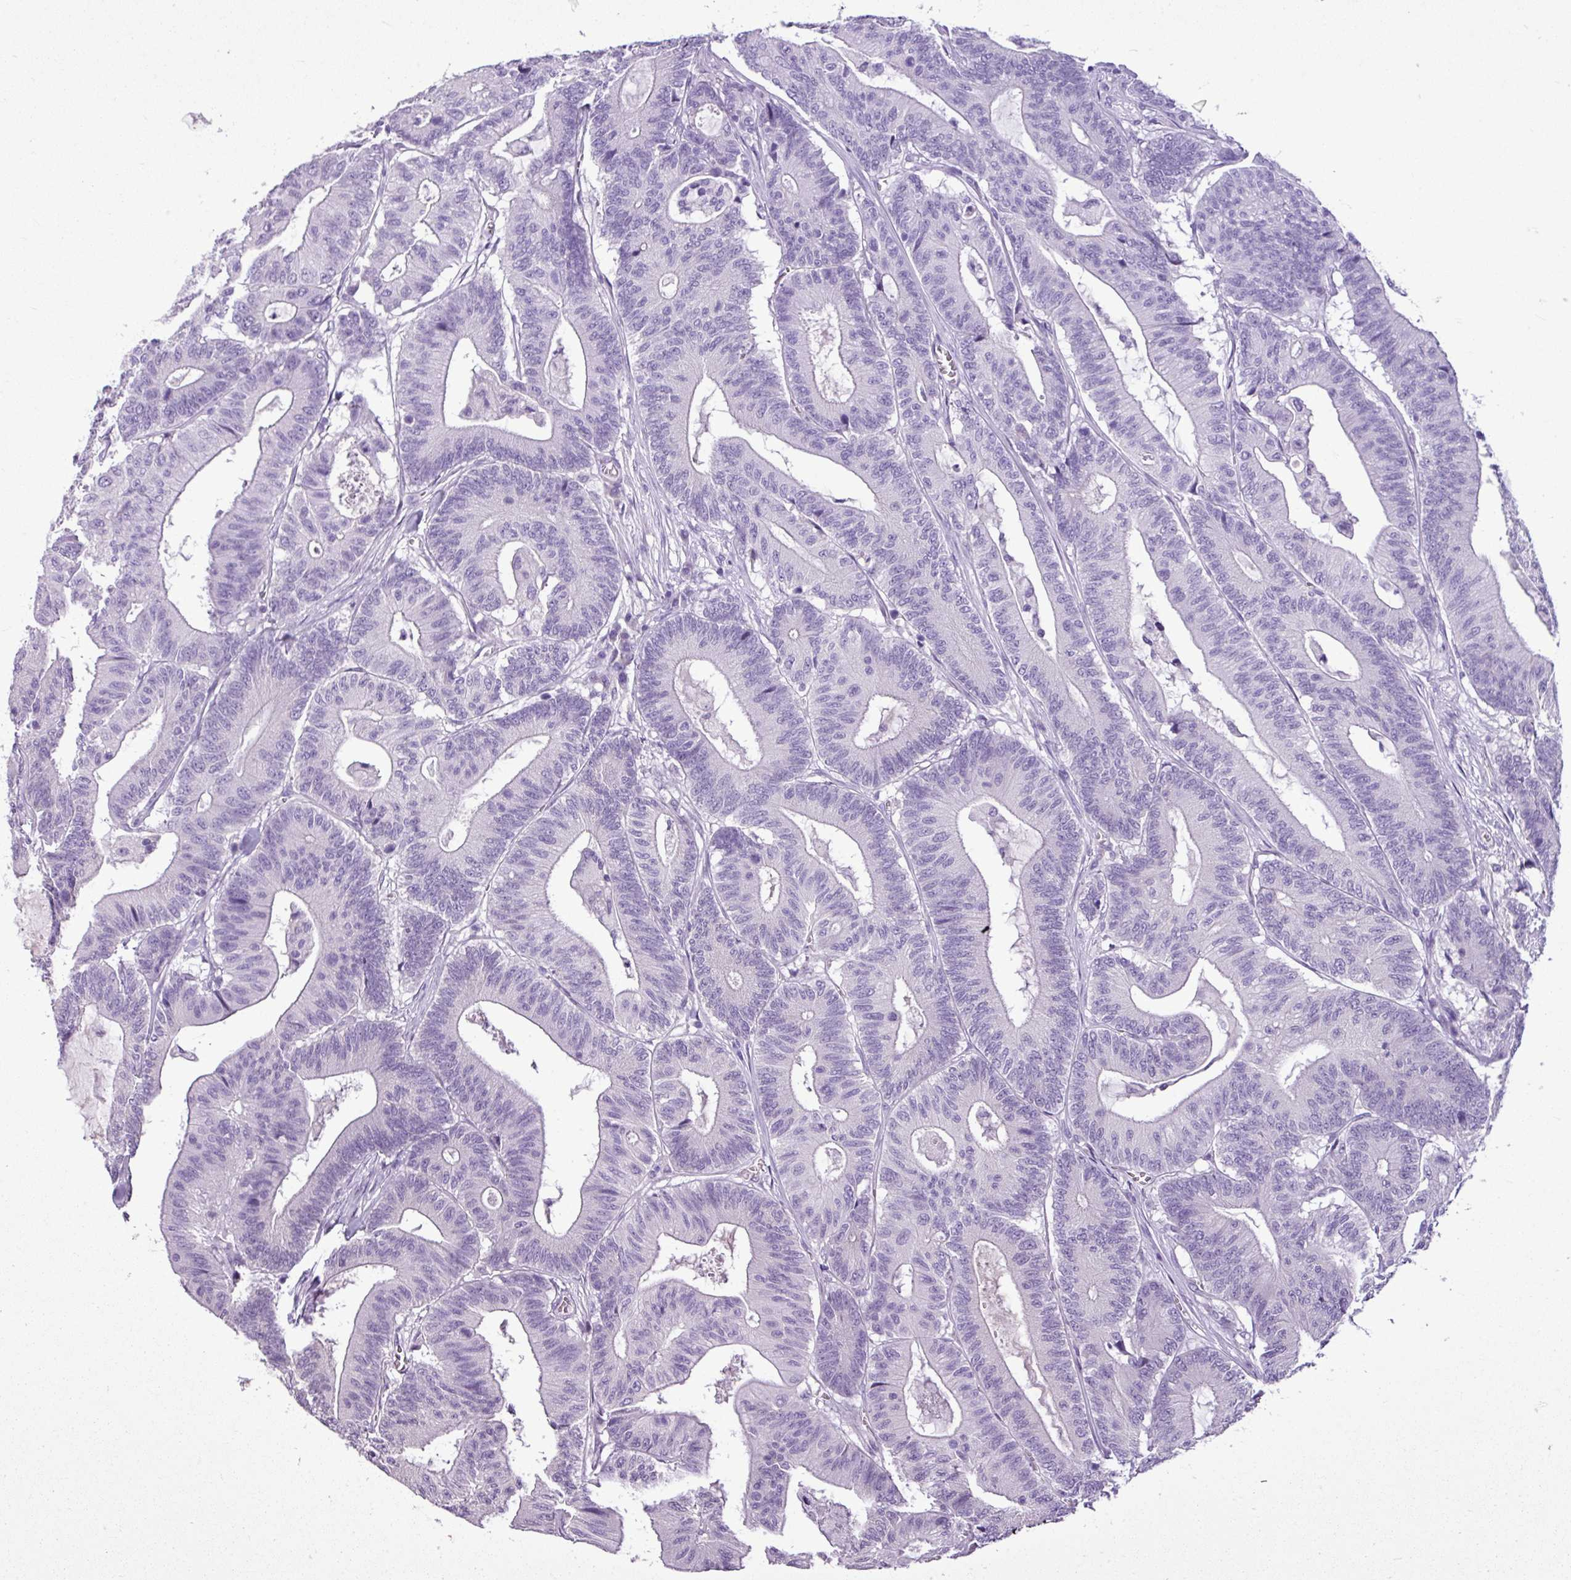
{"staining": {"intensity": "negative", "quantity": "none", "location": "none"}, "tissue": "colorectal cancer", "cell_type": "Tumor cells", "image_type": "cancer", "snomed": [{"axis": "morphology", "description": "Adenocarcinoma, NOS"}, {"axis": "topography", "description": "Colon"}], "caption": "The image displays no significant staining in tumor cells of colorectal cancer.", "gene": "IL17A", "patient": {"sex": "female", "age": 84}}